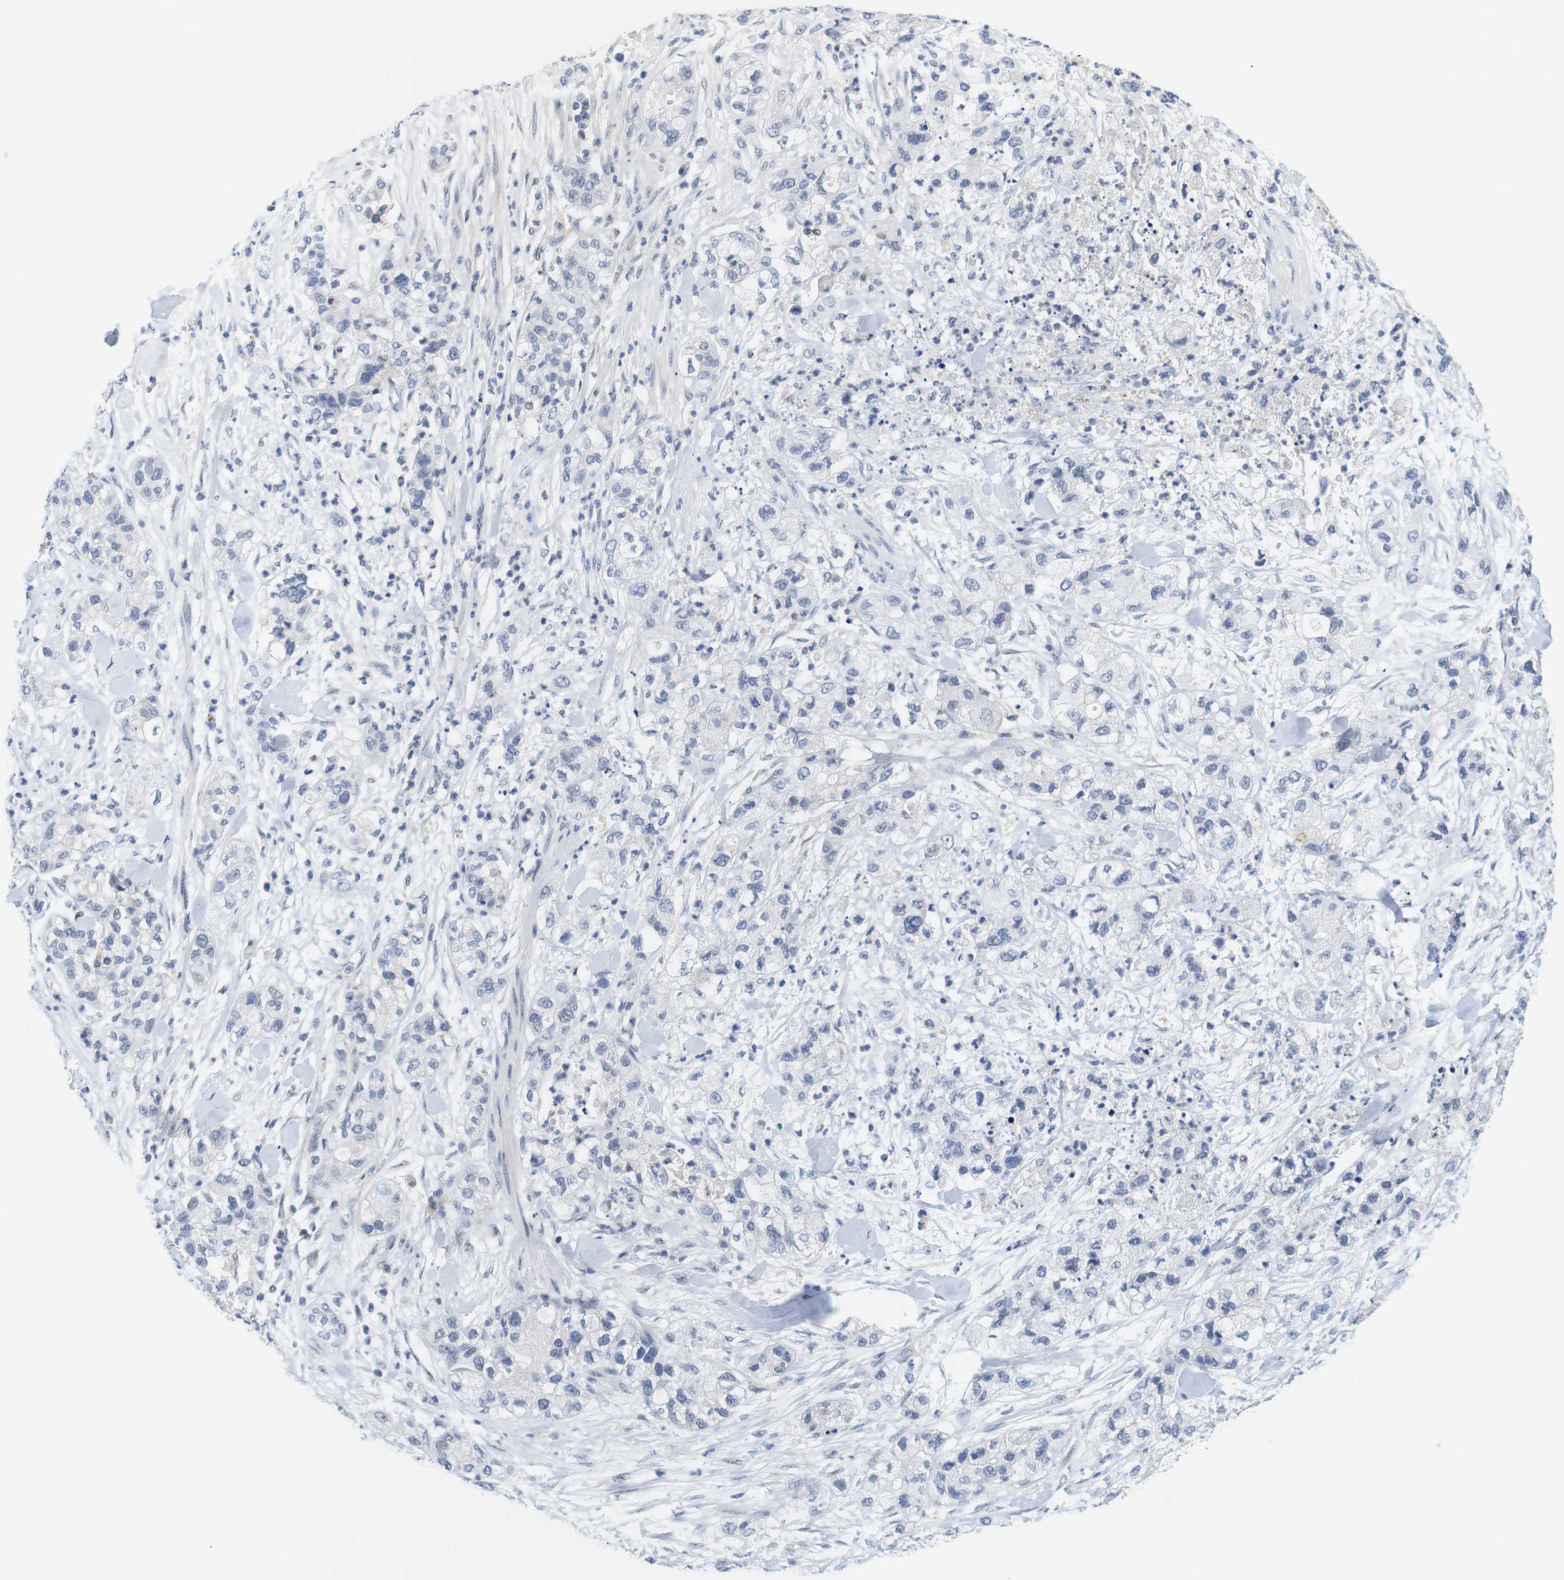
{"staining": {"intensity": "negative", "quantity": "none", "location": "none"}, "tissue": "pancreatic cancer", "cell_type": "Tumor cells", "image_type": "cancer", "snomed": [{"axis": "morphology", "description": "Adenocarcinoma, NOS"}, {"axis": "topography", "description": "Pancreas"}], "caption": "Immunohistochemistry (IHC) of human pancreatic cancer demonstrates no staining in tumor cells. Nuclei are stained in blue.", "gene": "OTOF", "patient": {"sex": "female", "age": 78}}